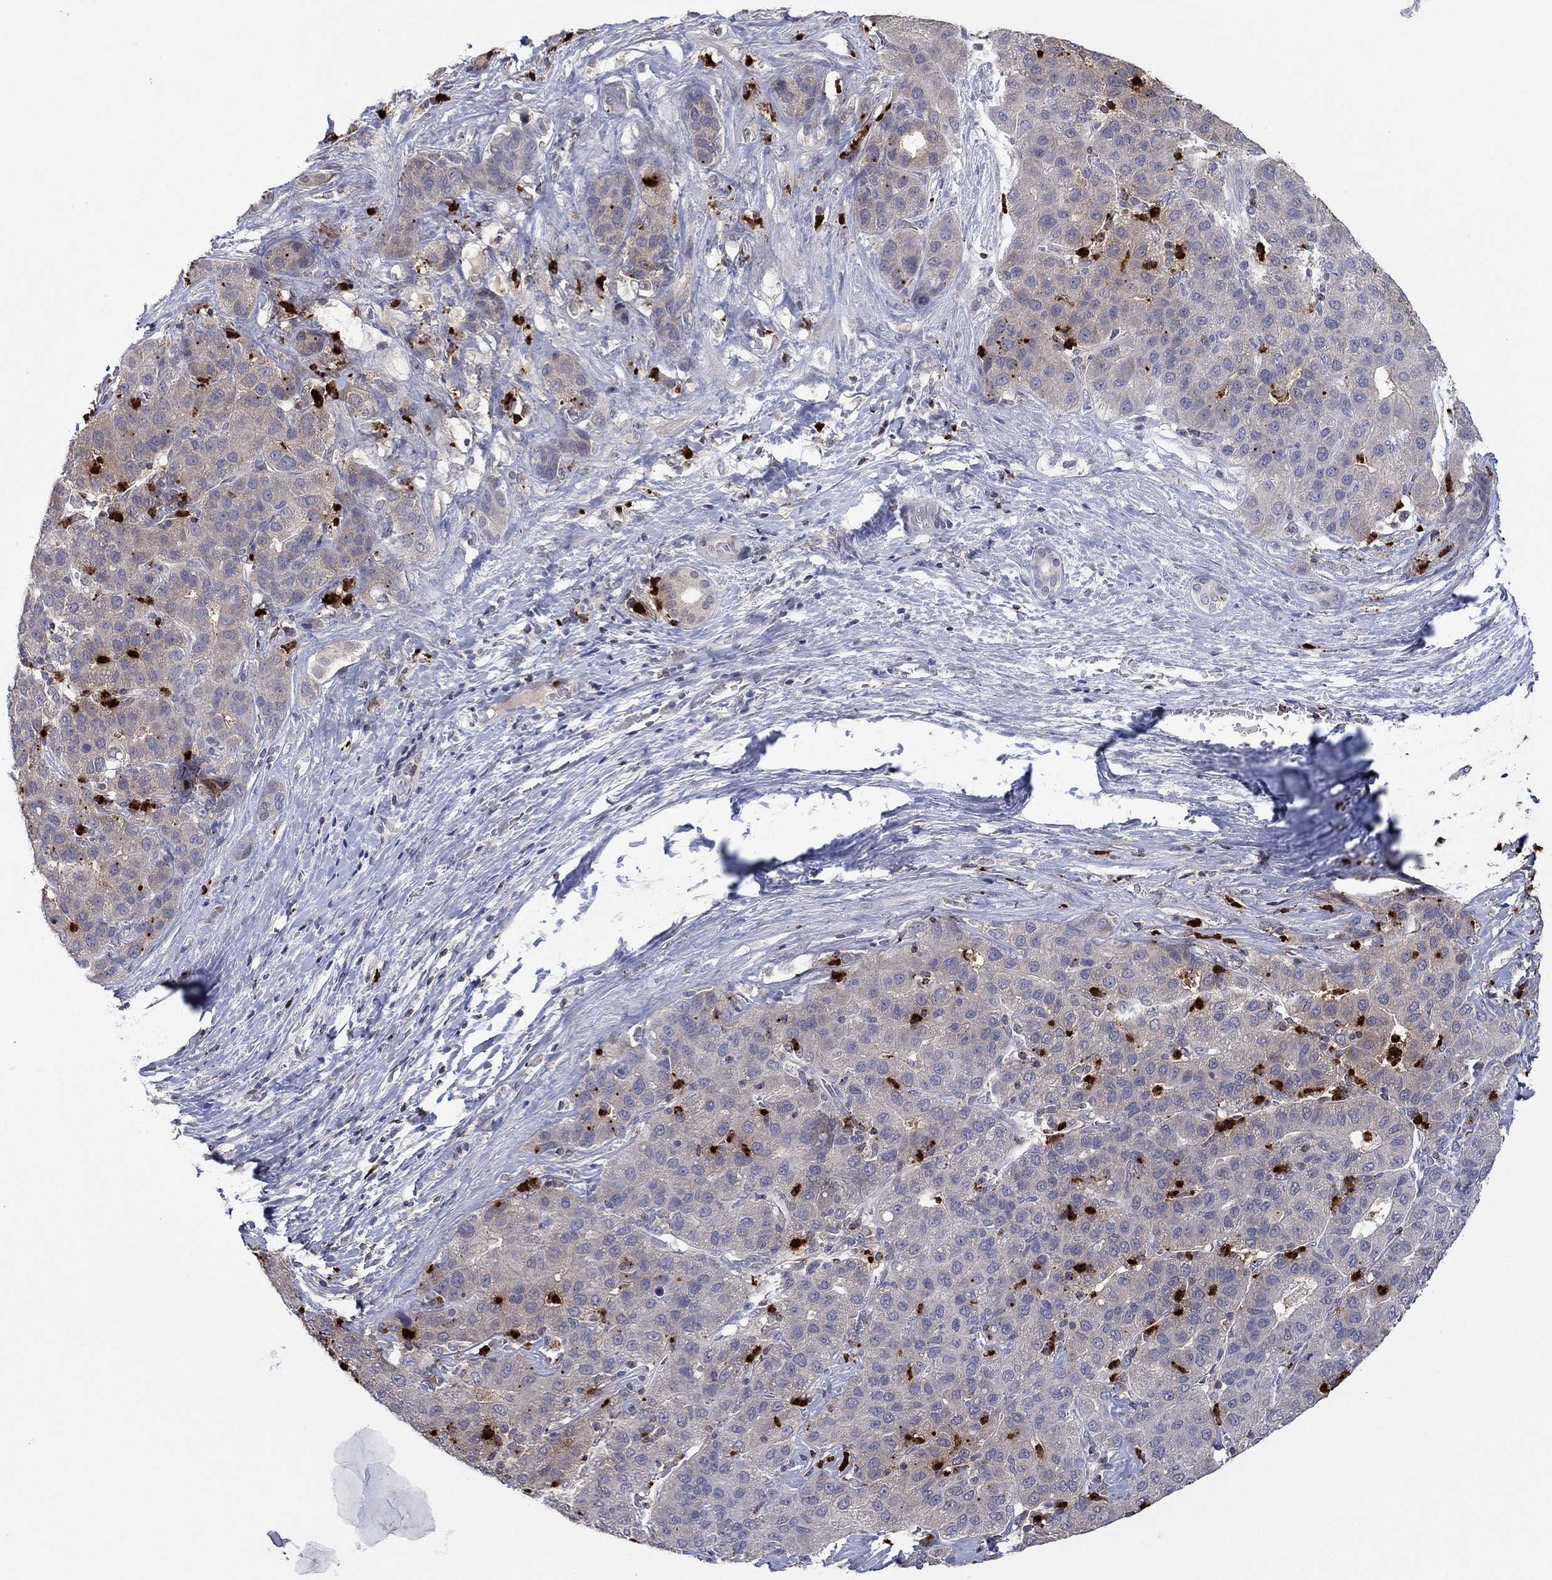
{"staining": {"intensity": "negative", "quantity": "none", "location": "none"}, "tissue": "liver cancer", "cell_type": "Tumor cells", "image_type": "cancer", "snomed": [{"axis": "morphology", "description": "Carcinoma, Hepatocellular, NOS"}, {"axis": "topography", "description": "Liver"}], "caption": "IHC of human liver hepatocellular carcinoma shows no staining in tumor cells.", "gene": "CCL5", "patient": {"sex": "male", "age": 65}}